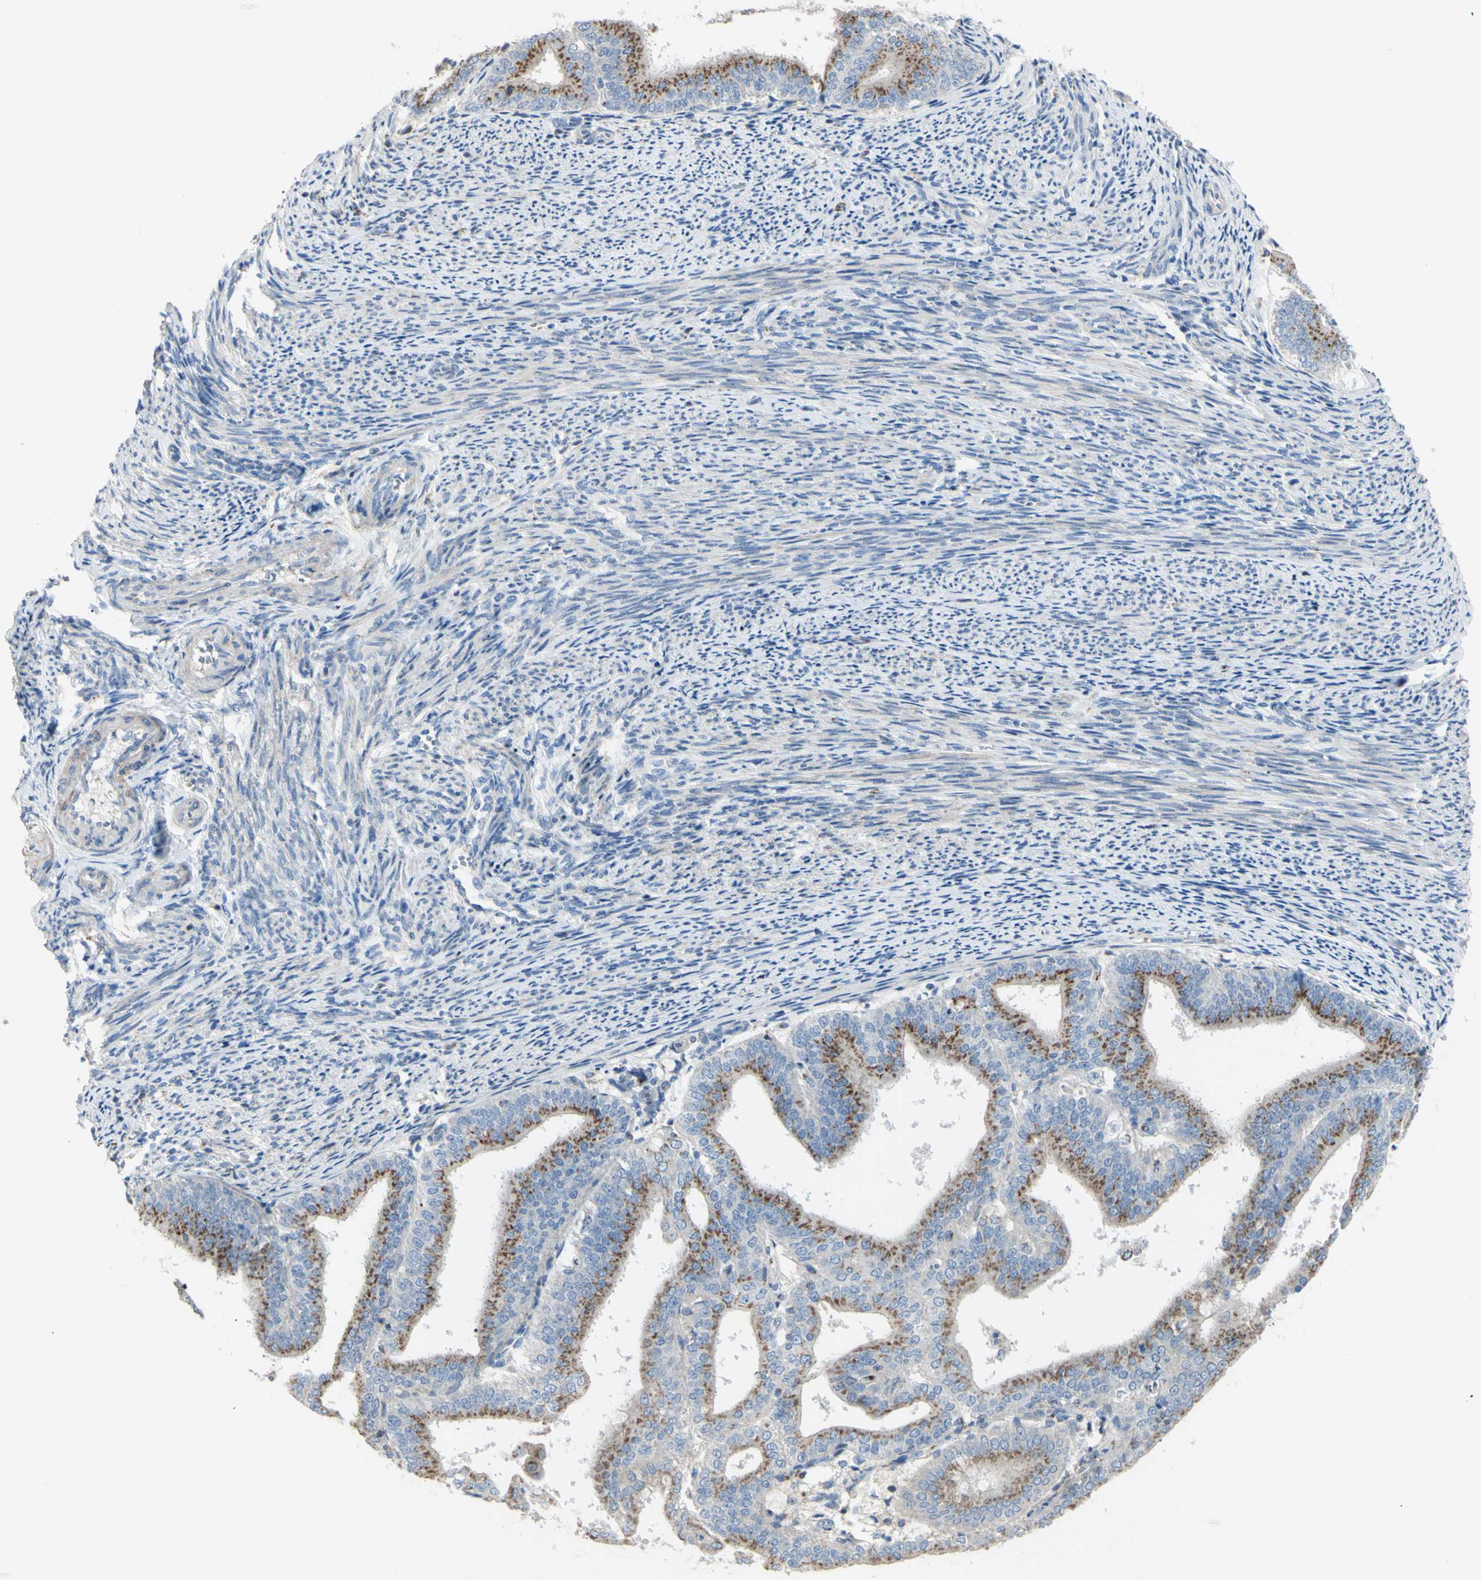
{"staining": {"intensity": "moderate", "quantity": ">75%", "location": "cytoplasmic/membranous"}, "tissue": "endometrial cancer", "cell_type": "Tumor cells", "image_type": "cancer", "snomed": [{"axis": "morphology", "description": "Adenocarcinoma, NOS"}, {"axis": "topography", "description": "Endometrium"}], "caption": "Endometrial cancer (adenocarcinoma) tissue shows moderate cytoplasmic/membranous expression in about >75% of tumor cells, visualized by immunohistochemistry.", "gene": "B4GALT3", "patient": {"sex": "female", "age": 63}}